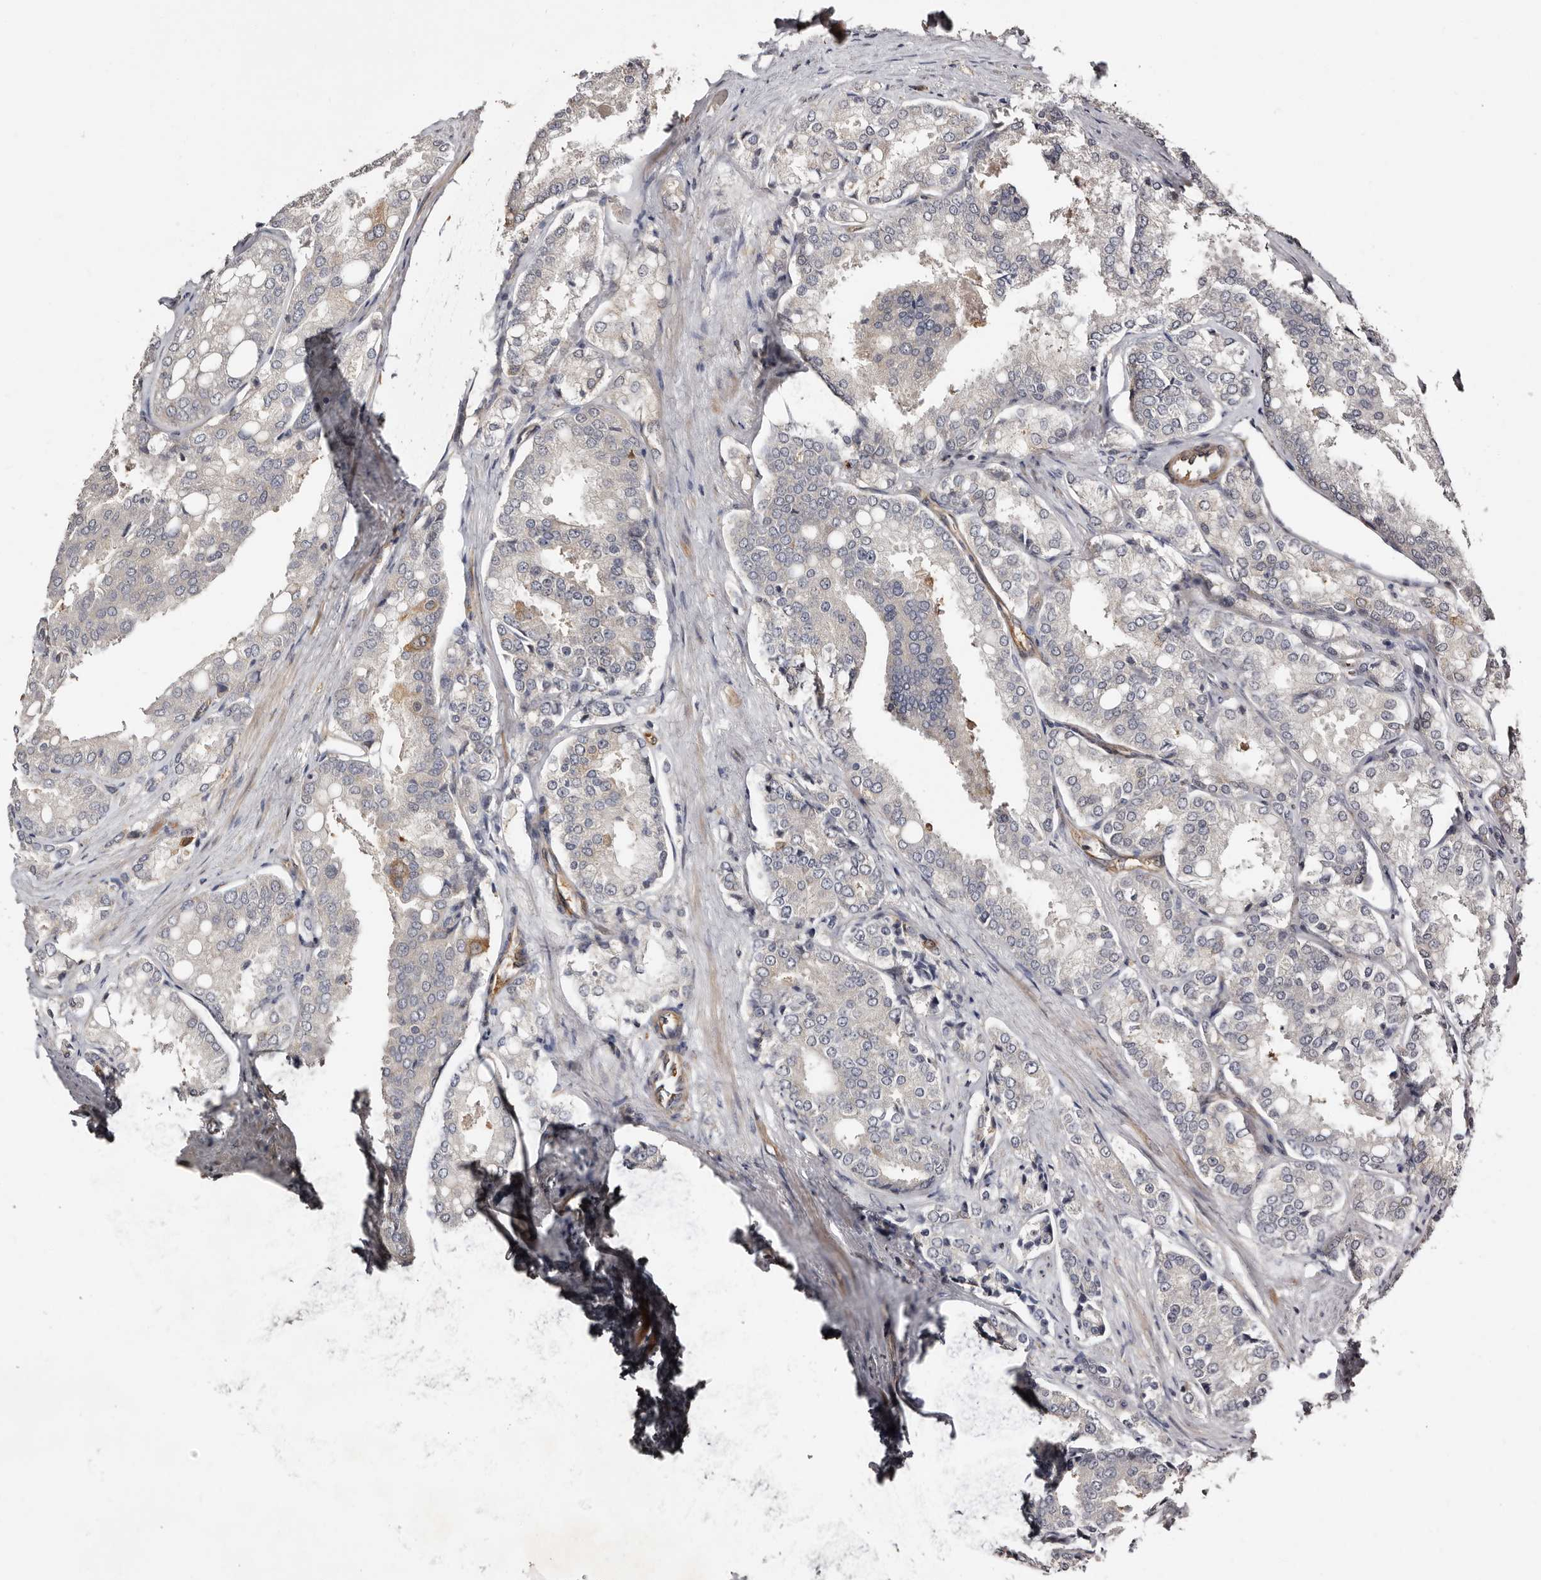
{"staining": {"intensity": "negative", "quantity": "none", "location": "none"}, "tissue": "prostate cancer", "cell_type": "Tumor cells", "image_type": "cancer", "snomed": [{"axis": "morphology", "description": "Adenocarcinoma, High grade"}, {"axis": "topography", "description": "Prostate"}], "caption": "Prostate cancer stained for a protein using IHC demonstrates no staining tumor cells.", "gene": "TBC1D22B", "patient": {"sex": "male", "age": 50}}